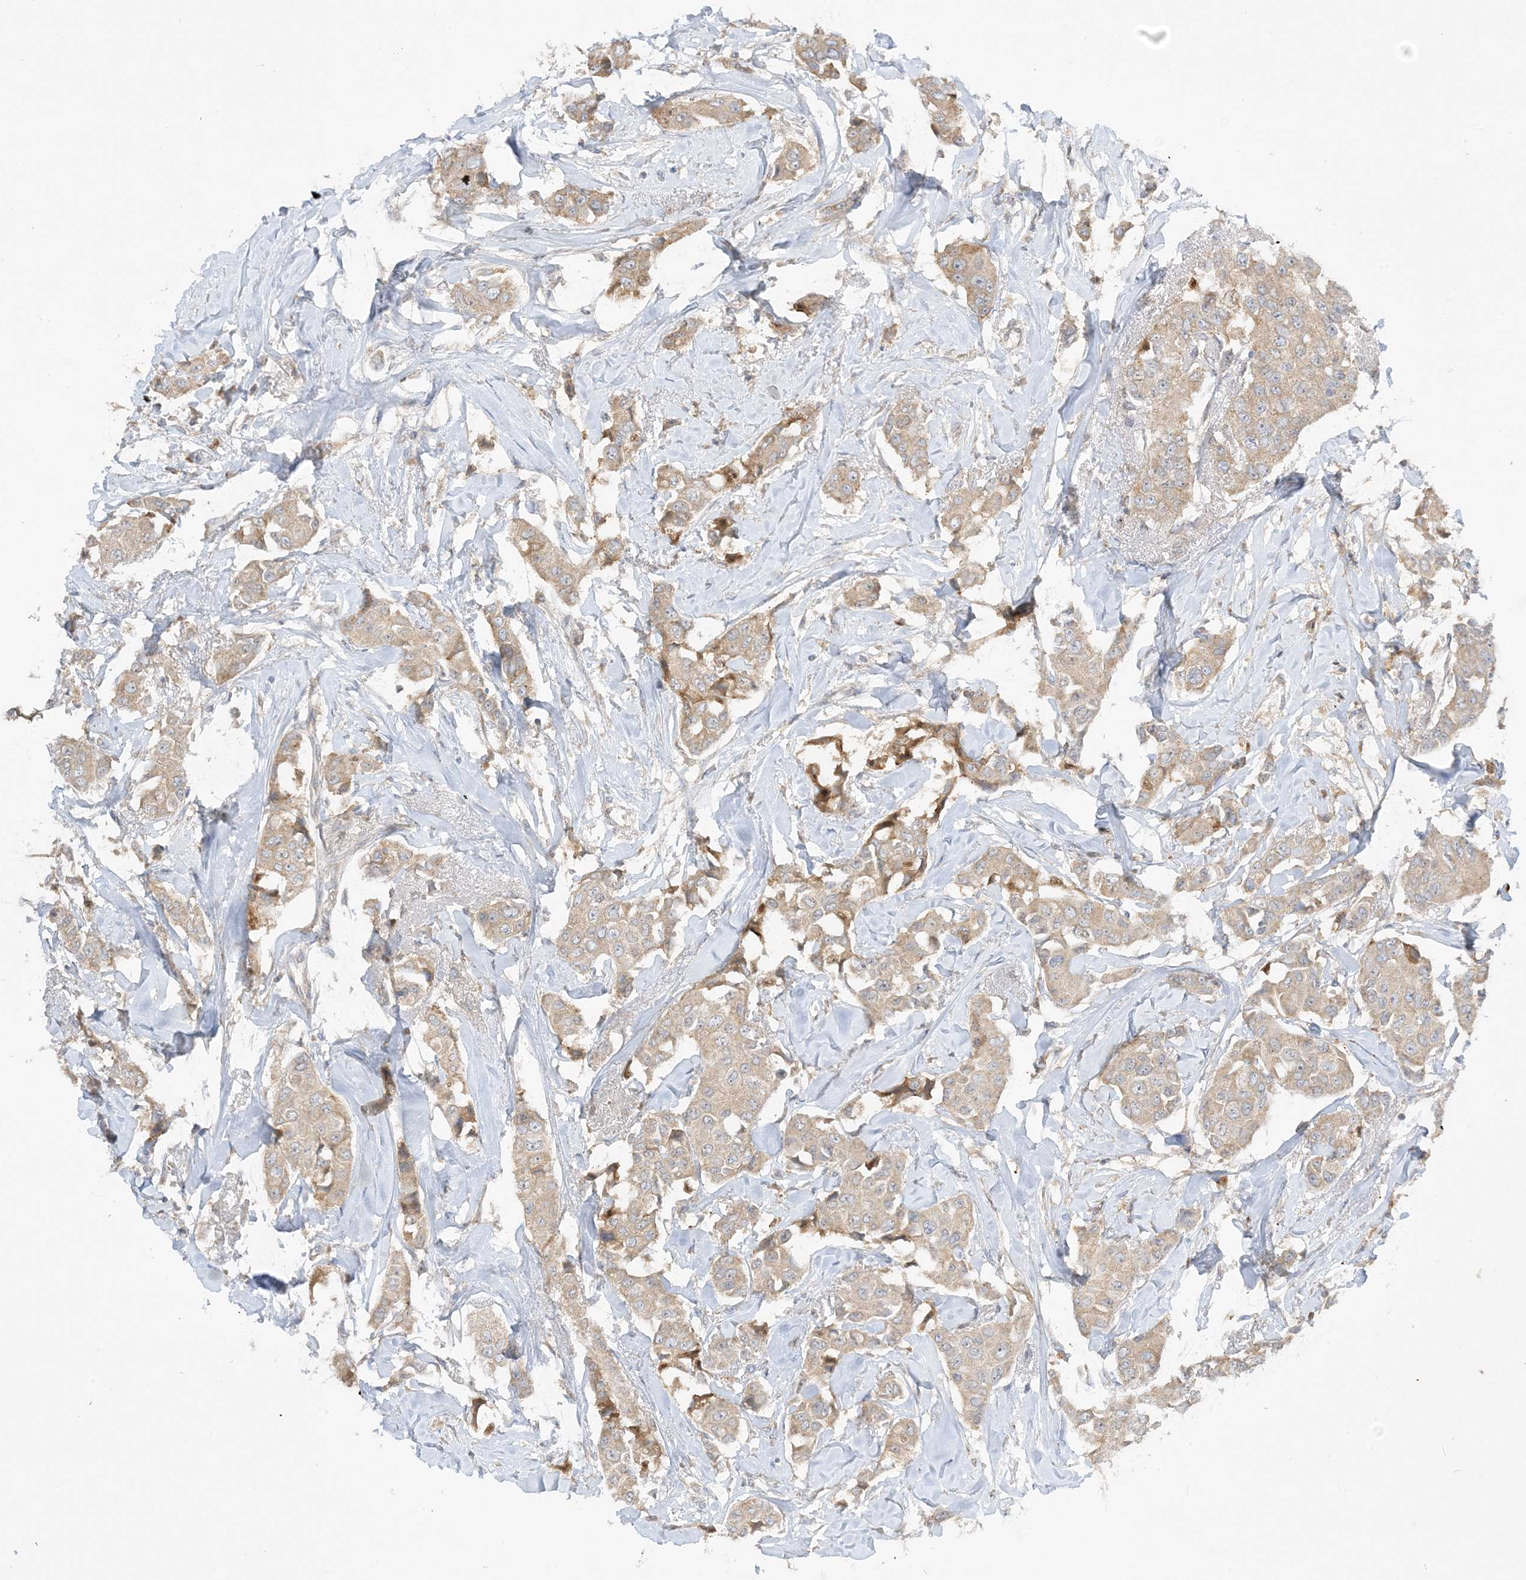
{"staining": {"intensity": "moderate", "quantity": ">75%", "location": "cytoplasmic/membranous"}, "tissue": "breast cancer", "cell_type": "Tumor cells", "image_type": "cancer", "snomed": [{"axis": "morphology", "description": "Duct carcinoma"}, {"axis": "topography", "description": "Breast"}], "caption": "Immunohistochemistry (IHC) of invasive ductal carcinoma (breast) exhibits medium levels of moderate cytoplasmic/membranous expression in about >75% of tumor cells.", "gene": "RPP40", "patient": {"sex": "female", "age": 80}}